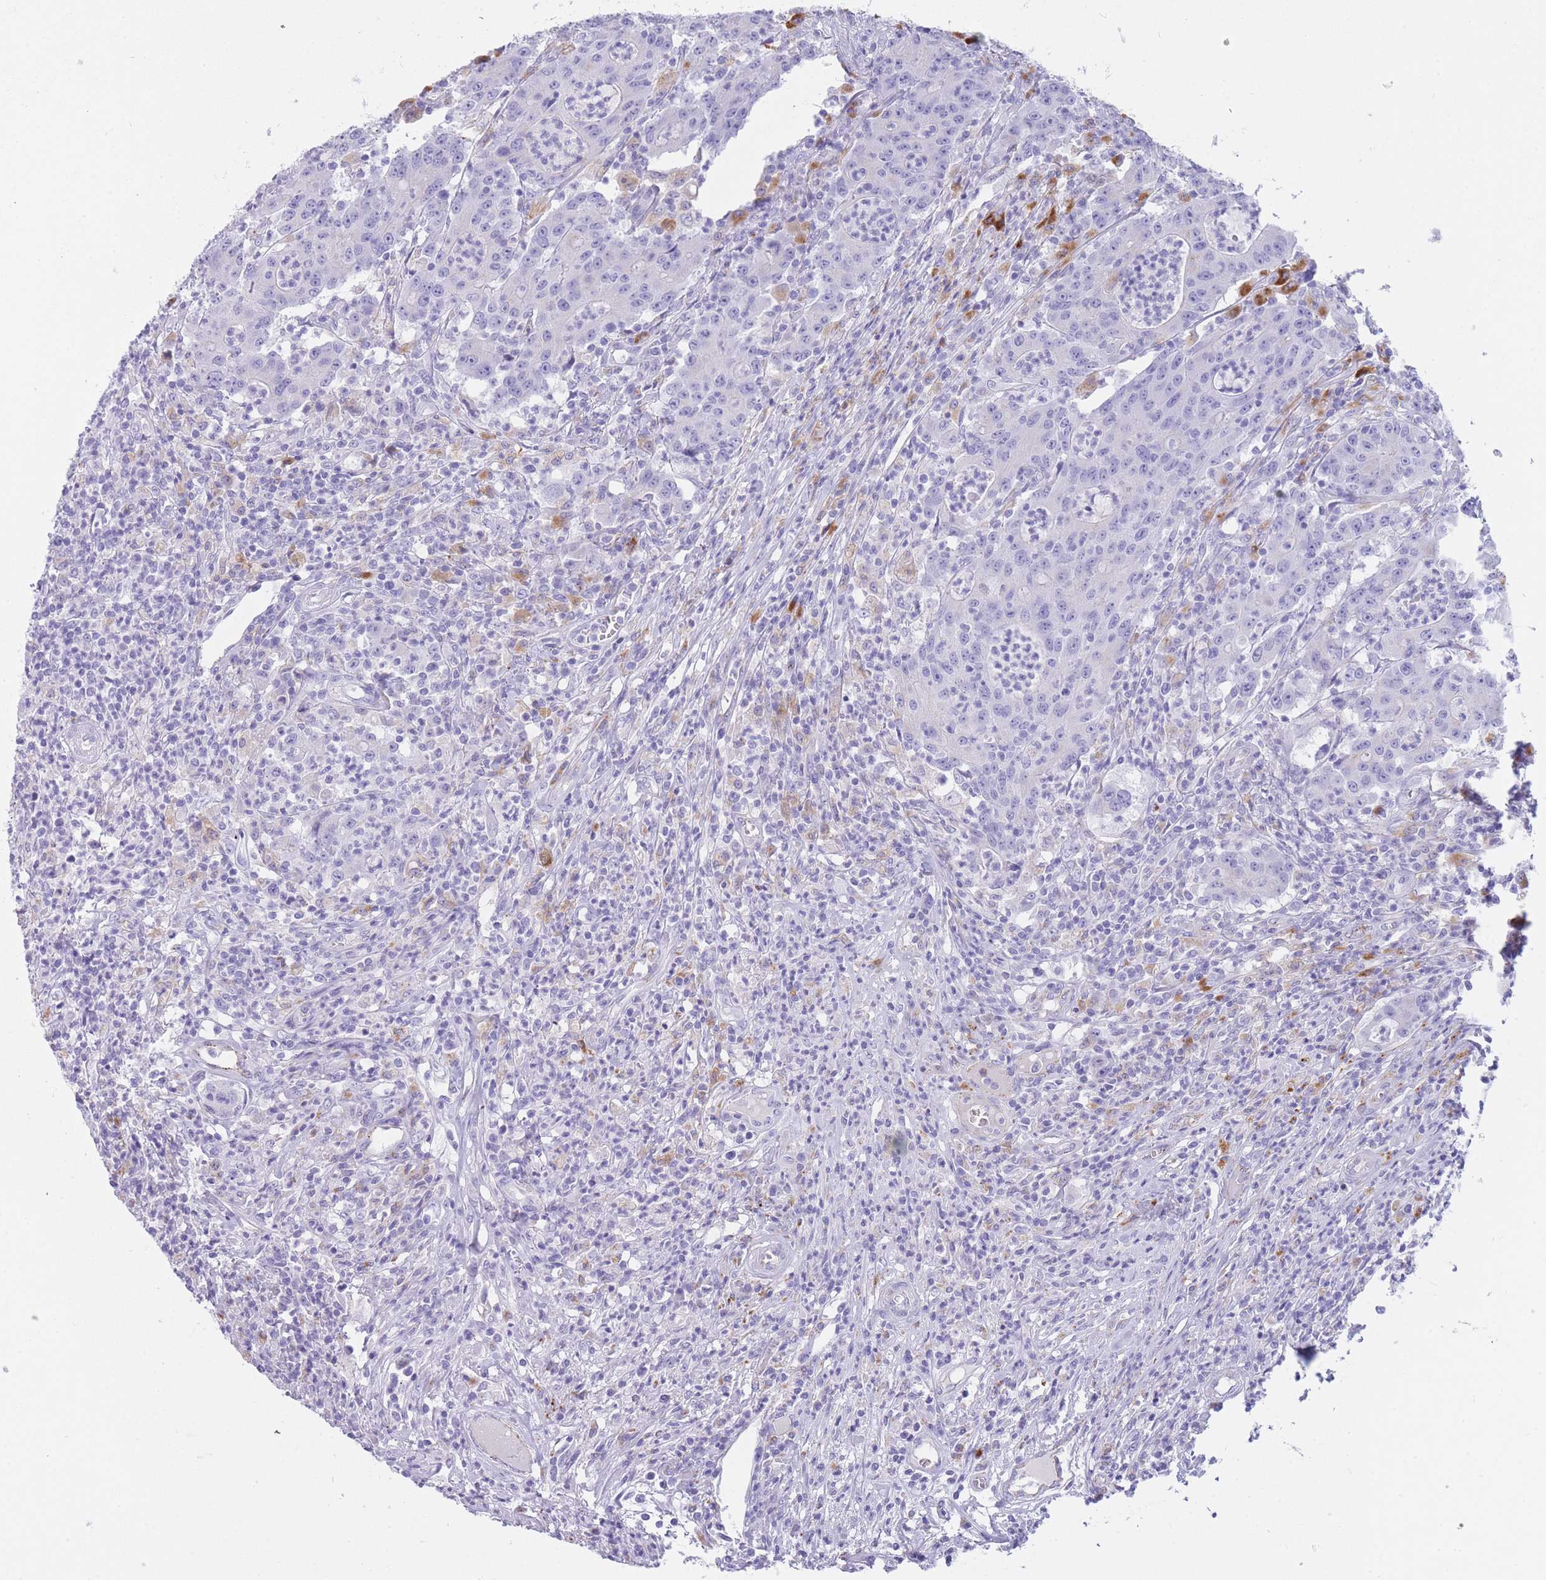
{"staining": {"intensity": "negative", "quantity": "none", "location": "none"}, "tissue": "colorectal cancer", "cell_type": "Tumor cells", "image_type": "cancer", "snomed": [{"axis": "morphology", "description": "Adenocarcinoma, NOS"}, {"axis": "topography", "description": "Colon"}], "caption": "The IHC micrograph has no significant staining in tumor cells of colorectal adenocarcinoma tissue.", "gene": "GAA", "patient": {"sex": "male", "age": 83}}